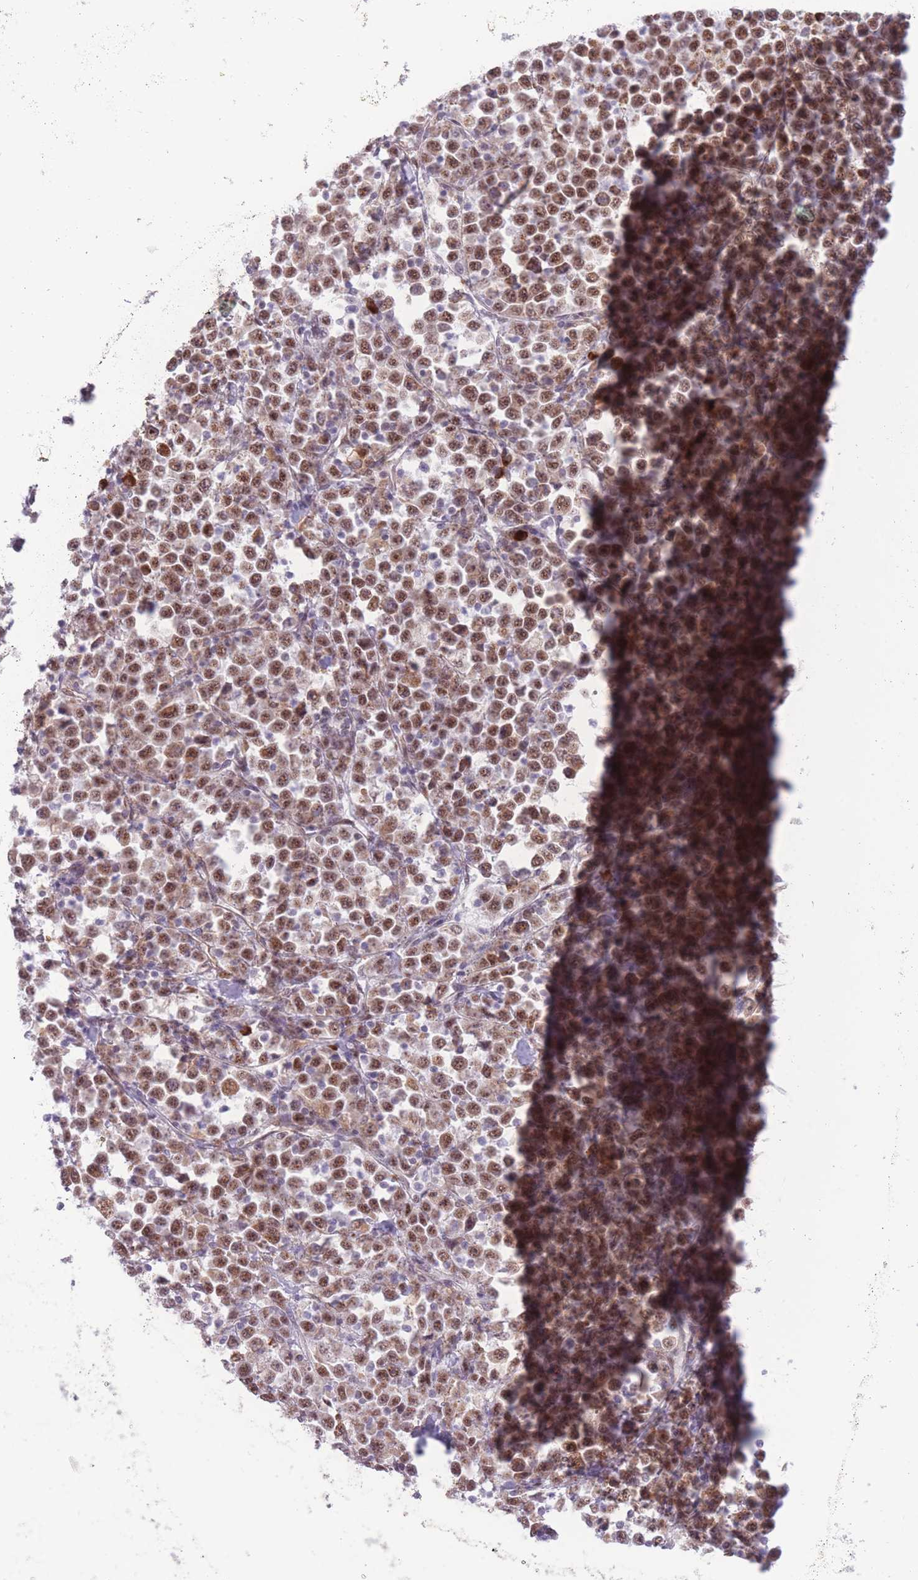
{"staining": {"intensity": "moderate", "quantity": ">75%", "location": "nuclear"}, "tissue": "stomach cancer", "cell_type": "Tumor cells", "image_type": "cancer", "snomed": [{"axis": "morphology", "description": "Normal tissue, NOS"}, {"axis": "morphology", "description": "Adenocarcinoma, NOS"}, {"axis": "topography", "description": "Stomach, upper"}, {"axis": "topography", "description": "Stomach"}], "caption": "Immunohistochemical staining of human stomach adenocarcinoma reveals moderate nuclear protein positivity in about >75% of tumor cells.", "gene": "CYP2B6", "patient": {"sex": "male", "age": 59}}